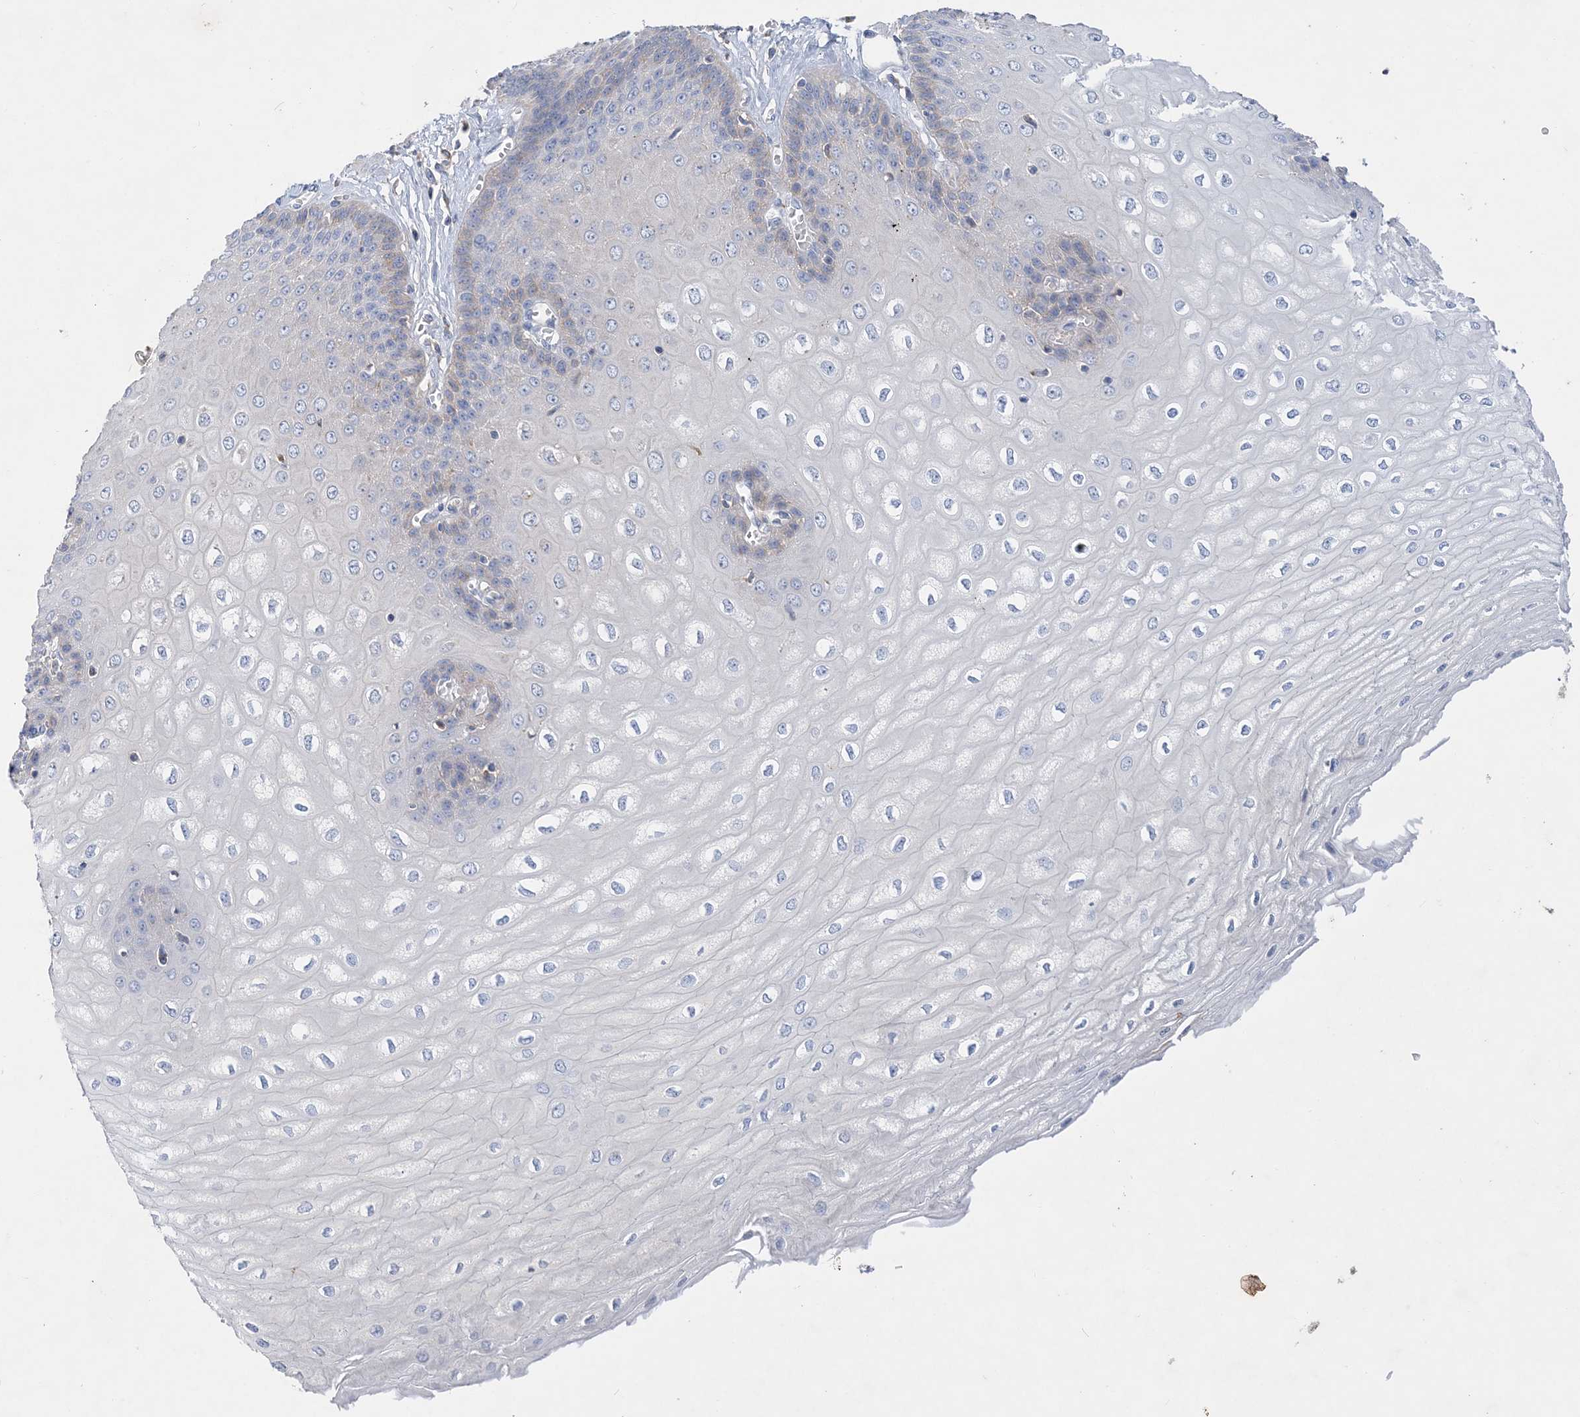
{"staining": {"intensity": "negative", "quantity": "none", "location": "none"}, "tissue": "esophagus", "cell_type": "Squamous epithelial cells", "image_type": "normal", "snomed": [{"axis": "morphology", "description": "Normal tissue, NOS"}, {"axis": "topography", "description": "Esophagus"}], "caption": "Histopathology image shows no significant protein expression in squamous epithelial cells of unremarkable esophagus.", "gene": "GRINA", "patient": {"sex": "male", "age": 60}}